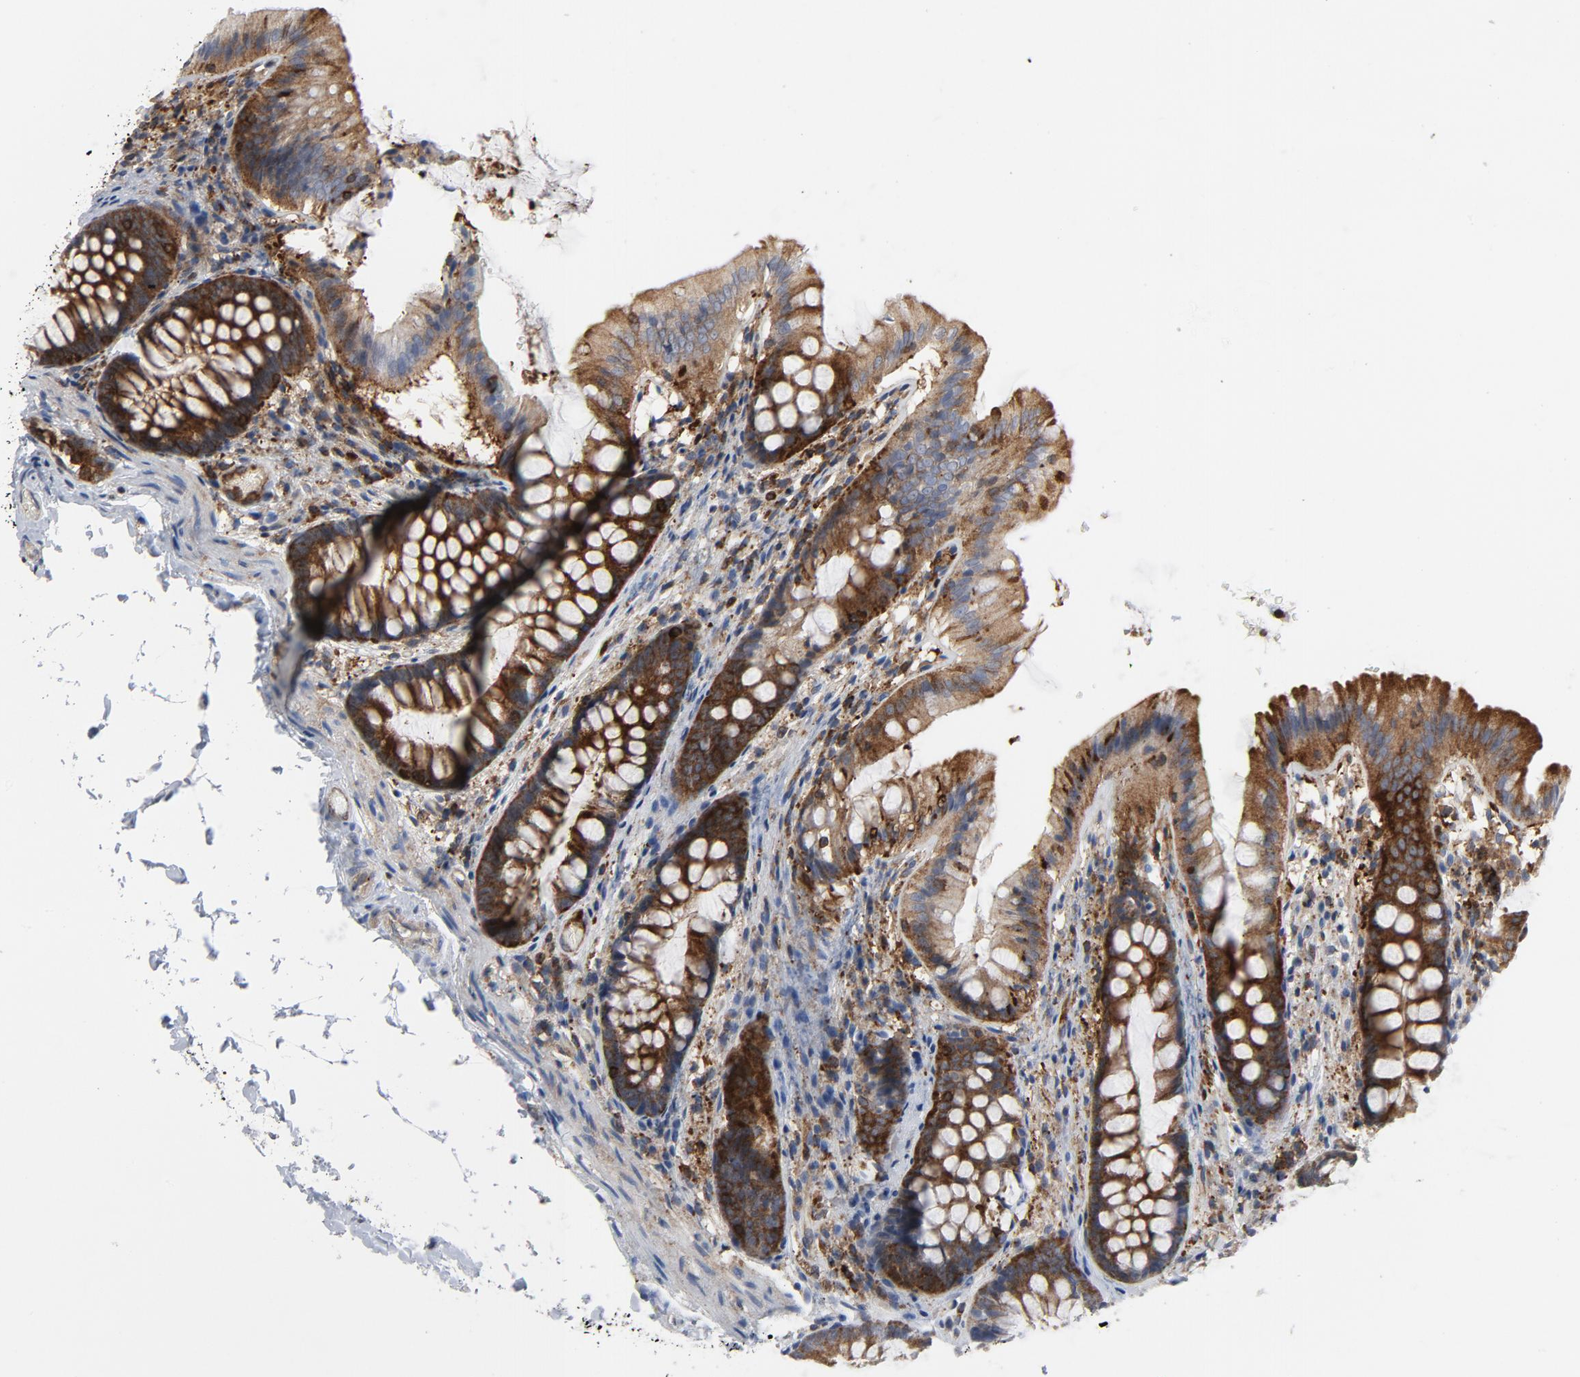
{"staining": {"intensity": "weak", "quantity": "25%-75%", "location": "cytoplasmic/membranous"}, "tissue": "colon", "cell_type": "Endothelial cells", "image_type": "normal", "snomed": [{"axis": "morphology", "description": "Normal tissue, NOS"}, {"axis": "topography", "description": "Smooth muscle"}, {"axis": "topography", "description": "Colon"}], "caption": "A low amount of weak cytoplasmic/membranous staining is present in approximately 25%-75% of endothelial cells in unremarkable colon. (DAB IHC with brightfield microscopy, high magnification).", "gene": "YES1", "patient": {"sex": "male", "age": 67}}